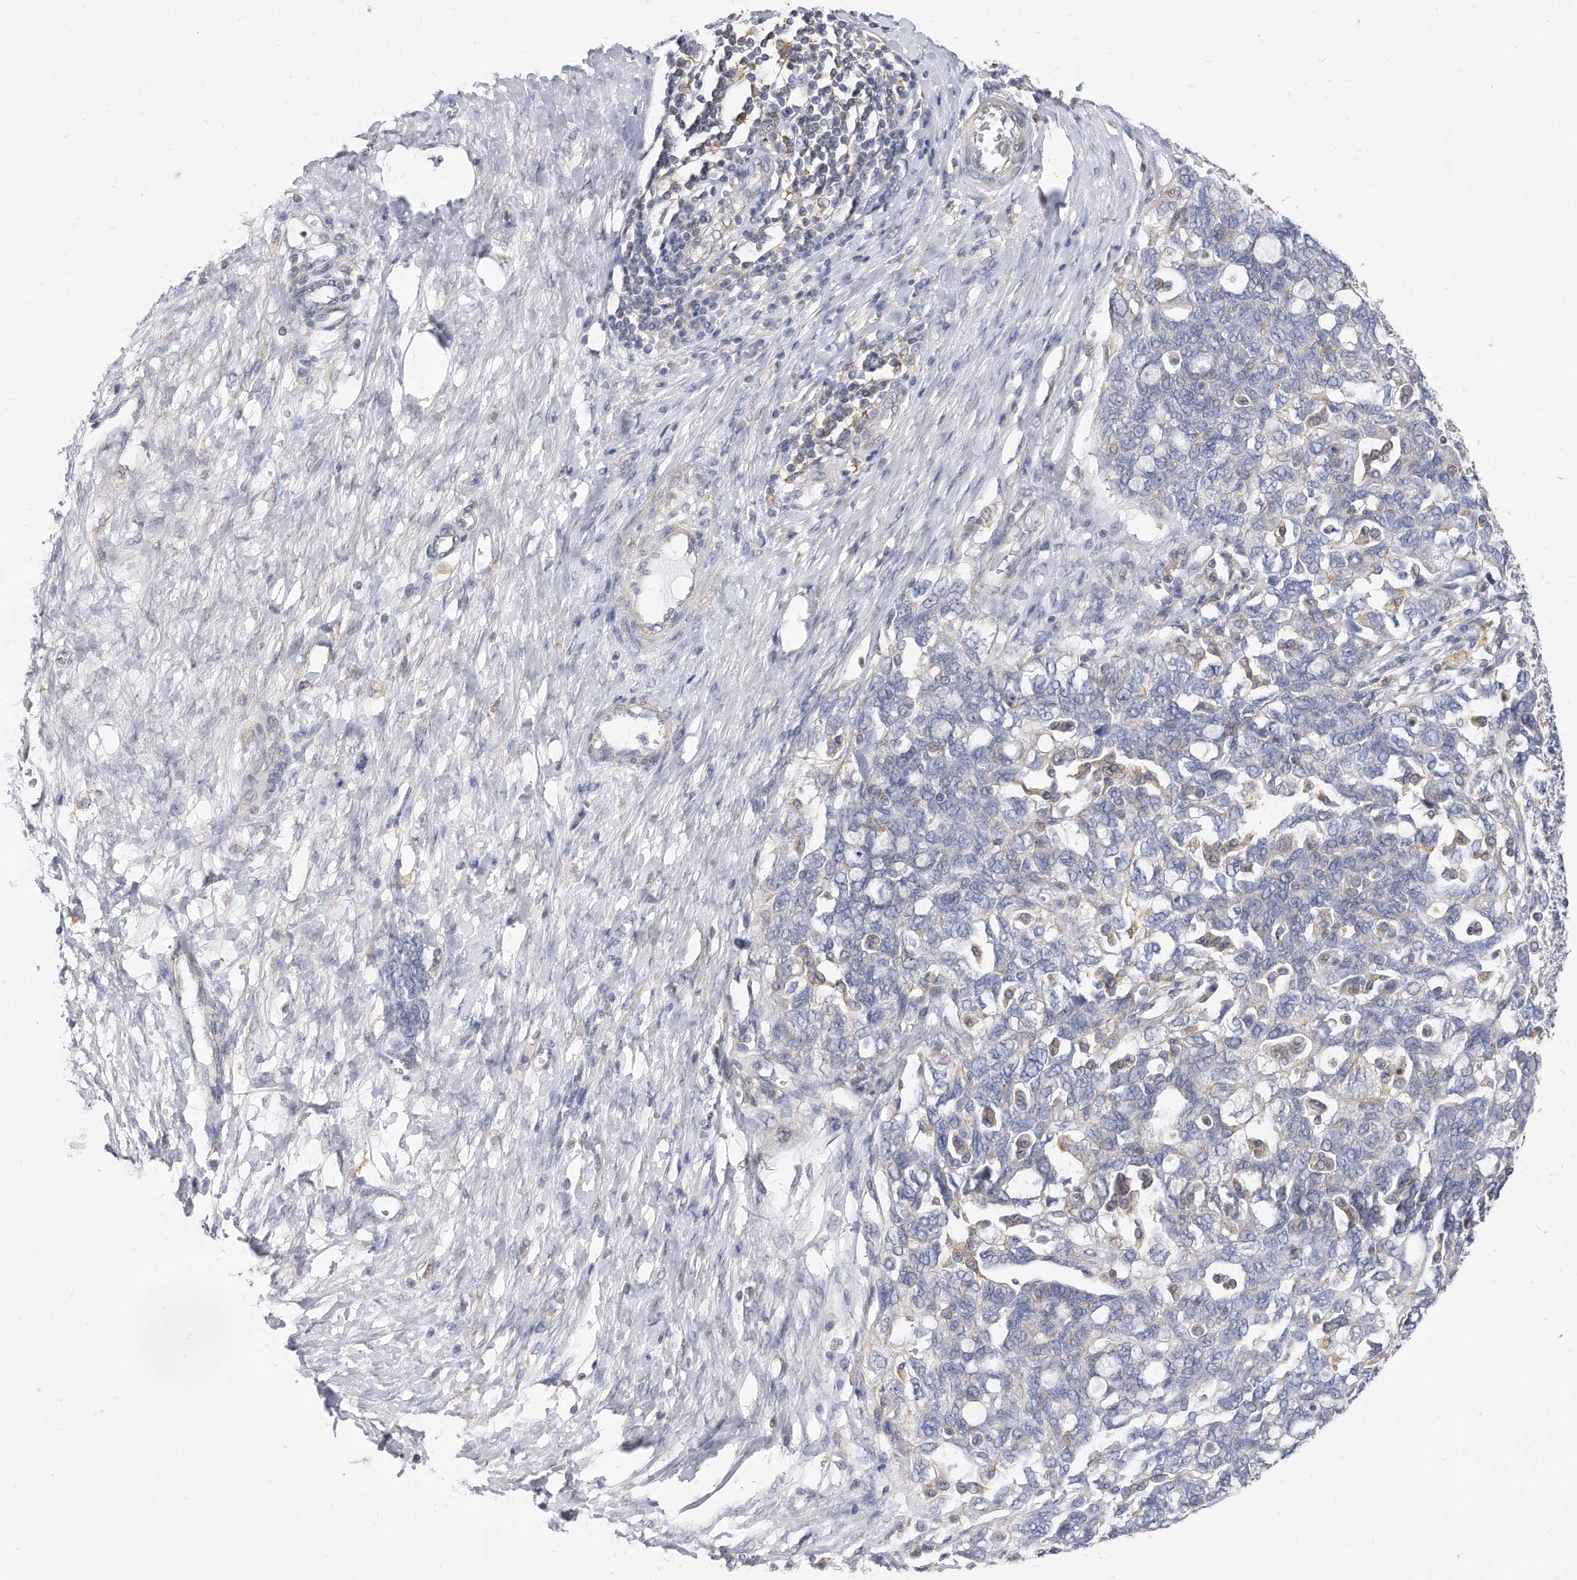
{"staining": {"intensity": "negative", "quantity": "none", "location": "none"}, "tissue": "ovarian cancer", "cell_type": "Tumor cells", "image_type": "cancer", "snomed": [{"axis": "morphology", "description": "Carcinoma, NOS"}, {"axis": "morphology", "description": "Cystadenocarcinoma, serous, NOS"}, {"axis": "topography", "description": "Ovary"}], "caption": "Immunohistochemistry (IHC) micrograph of neoplastic tissue: human ovarian cancer (carcinoma) stained with DAB displays no significant protein expression in tumor cells.", "gene": "TCP1", "patient": {"sex": "female", "age": 69}}